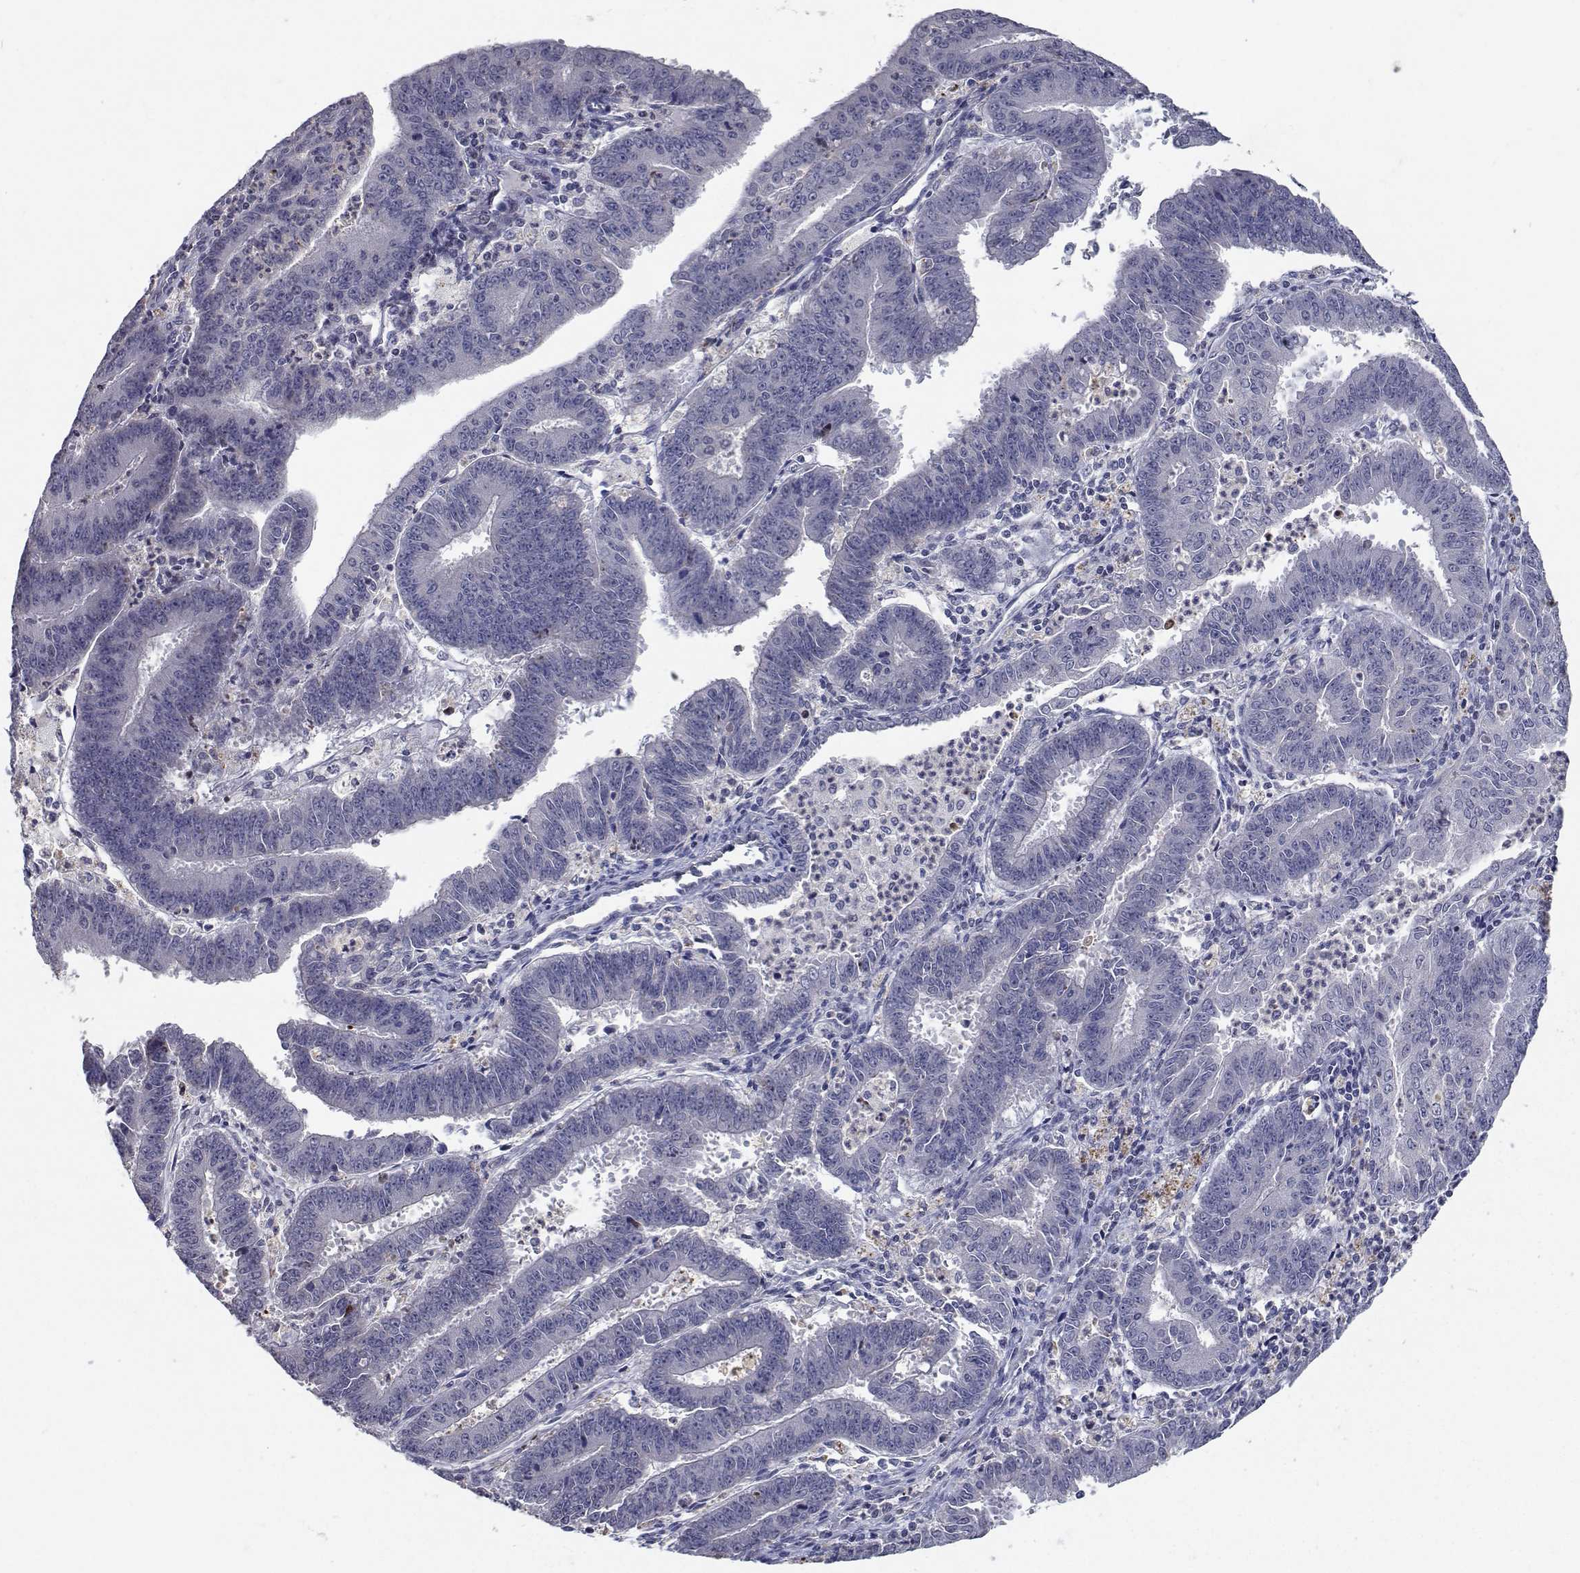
{"staining": {"intensity": "negative", "quantity": "none", "location": "none"}, "tissue": "endometrial cancer", "cell_type": "Tumor cells", "image_type": "cancer", "snomed": [{"axis": "morphology", "description": "Adenocarcinoma, NOS"}, {"axis": "topography", "description": "Endometrium"}], "caption": "Immunohistochemical staining of human adenocarcinoma (endometrial) exhibits no significant expression in tumor cells. (DAB (3,3'-diaminobenzidine) IHC visualized using brightfield microscopy, high magnification).", "gene": "RBPJL", "patient": {"sex": "female", "age": 73}}